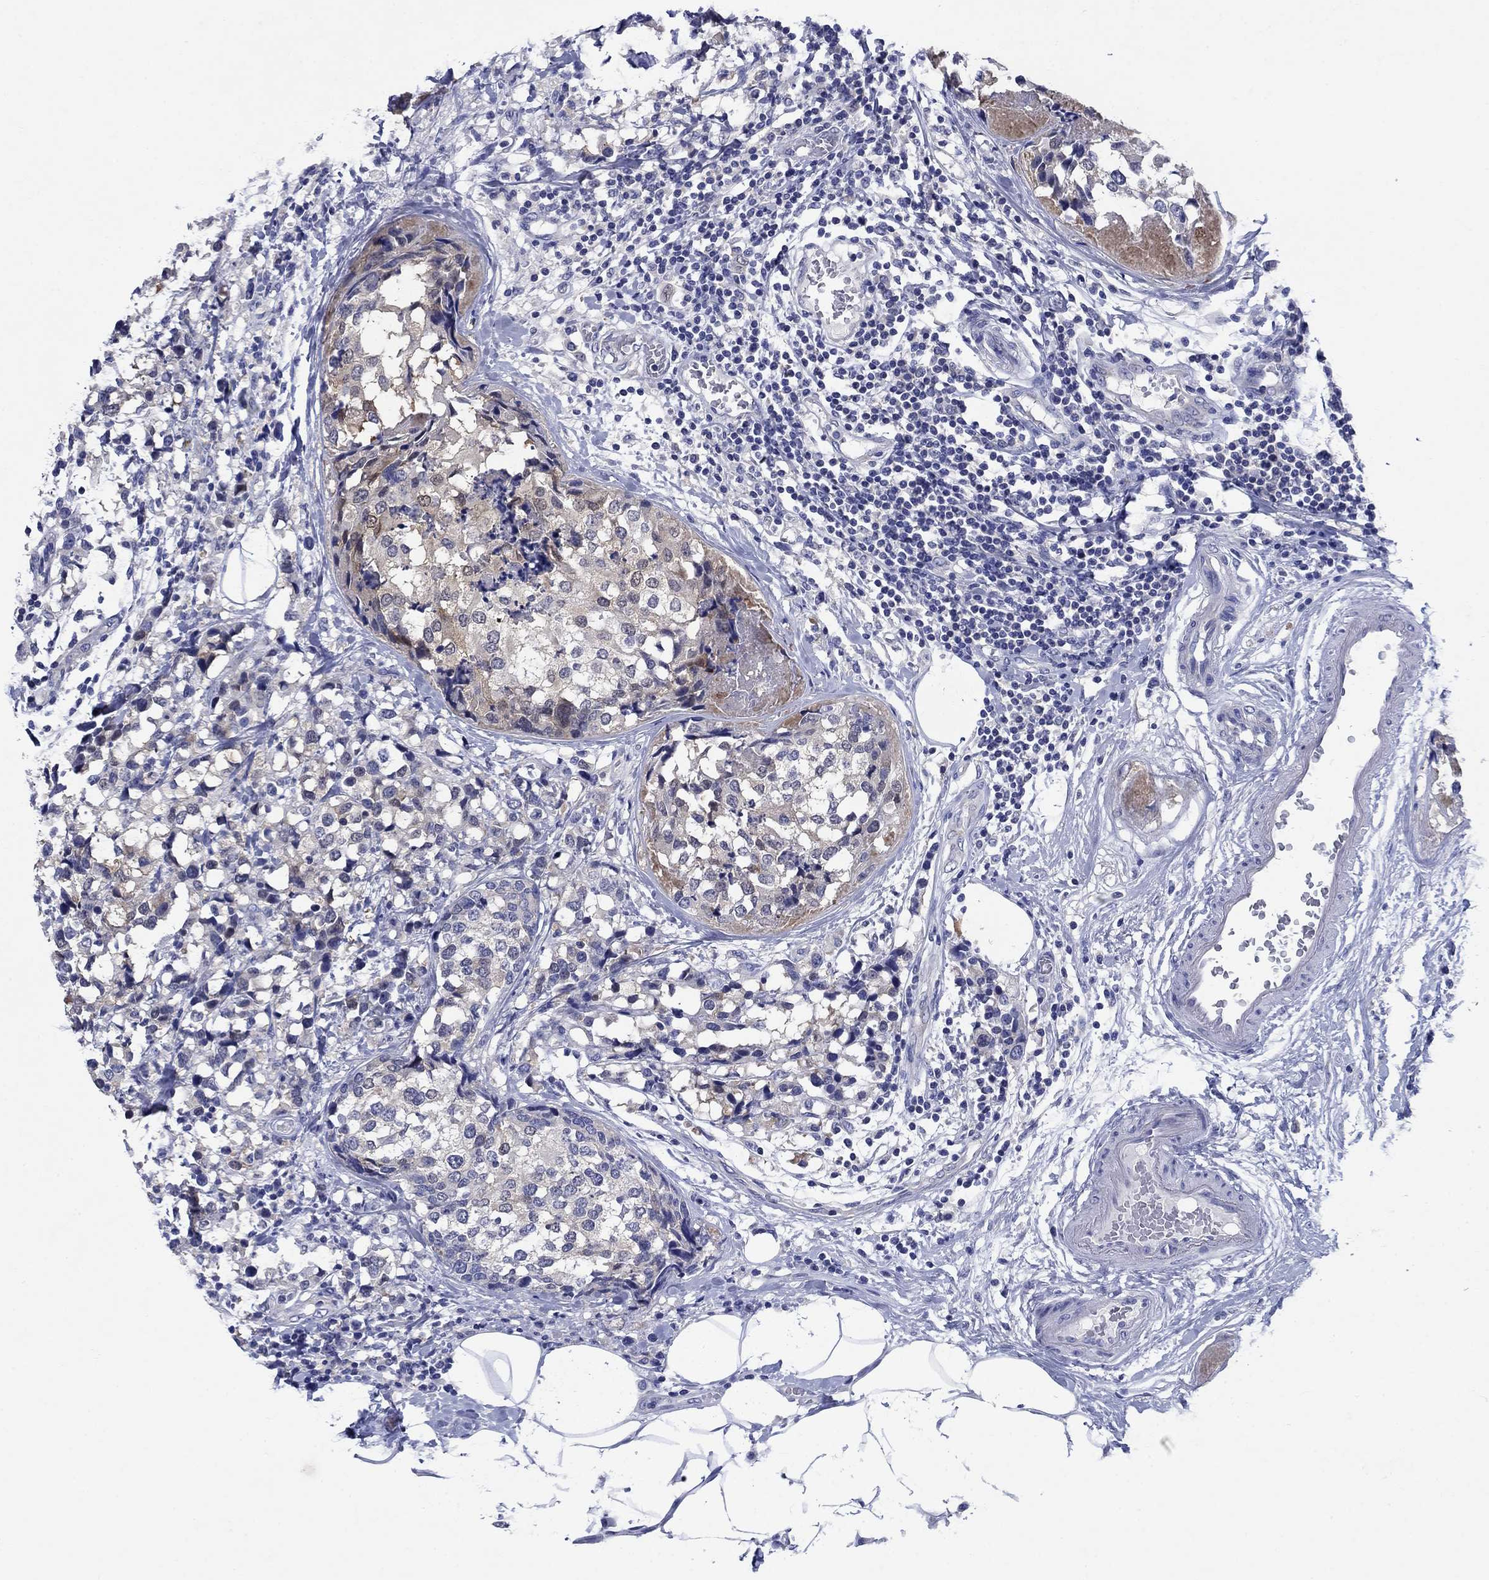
{"staining": {"intensity": "moderate", "quantity": "<25%", "location": "cytoplasmic/membranous"}, "tissue": "breast cancer", "cell_type": "Tumor cells", "image_type": "cancer", "snomed": [{"axis": "morphology", "description": "Lobular carcinoma"}, {"axis": "topography", "description": "Breast"}], "caption": "Human lobular carcinoma (breast) stained for a protein (brown) reveals moderate cytoplasmic/membranous positive expression in approximately <25% of tumor cells.", "gene": "SULT2B1", "patient": {"sex": "female", "age": 59}}